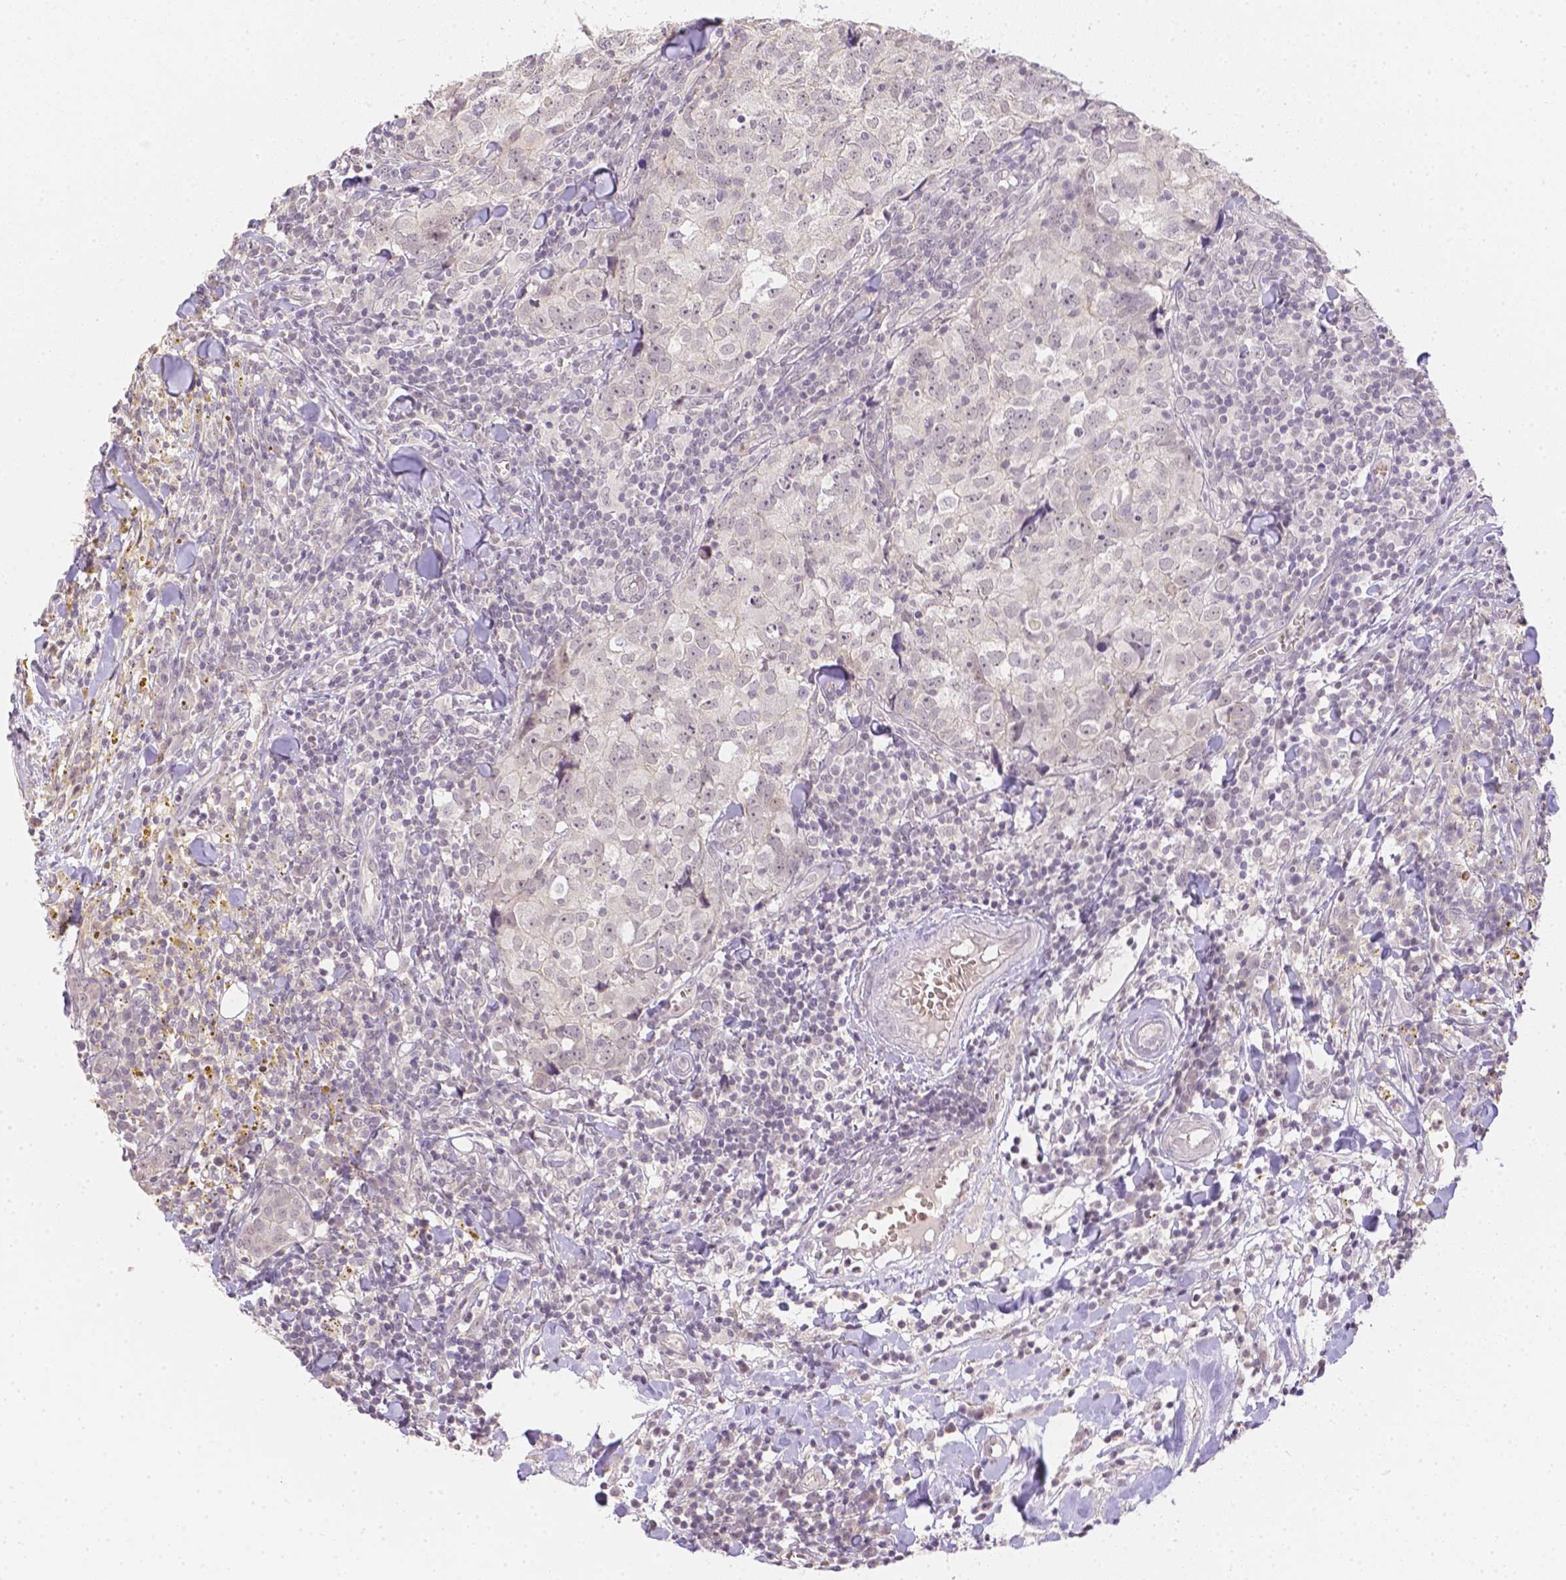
{"staining": {"intensity": "negative", "quantity": "none", "location": "none"}, "tissue": "breast cancer", "cell_type": "Tumor cells", "image_type": "cancer", "snomed": [{"axis": "morphology", "description": "Duct carcinoma"}, {"axis": "topography", "description": "Breast"}], "caption": "This is an immunohistochemistry (IHC) micrograph of human breast intraductal carcinoma. There is no staining in tumor cells.", "gene": "ZNF280B", "patient": {"sex": "female", "age": 30}}